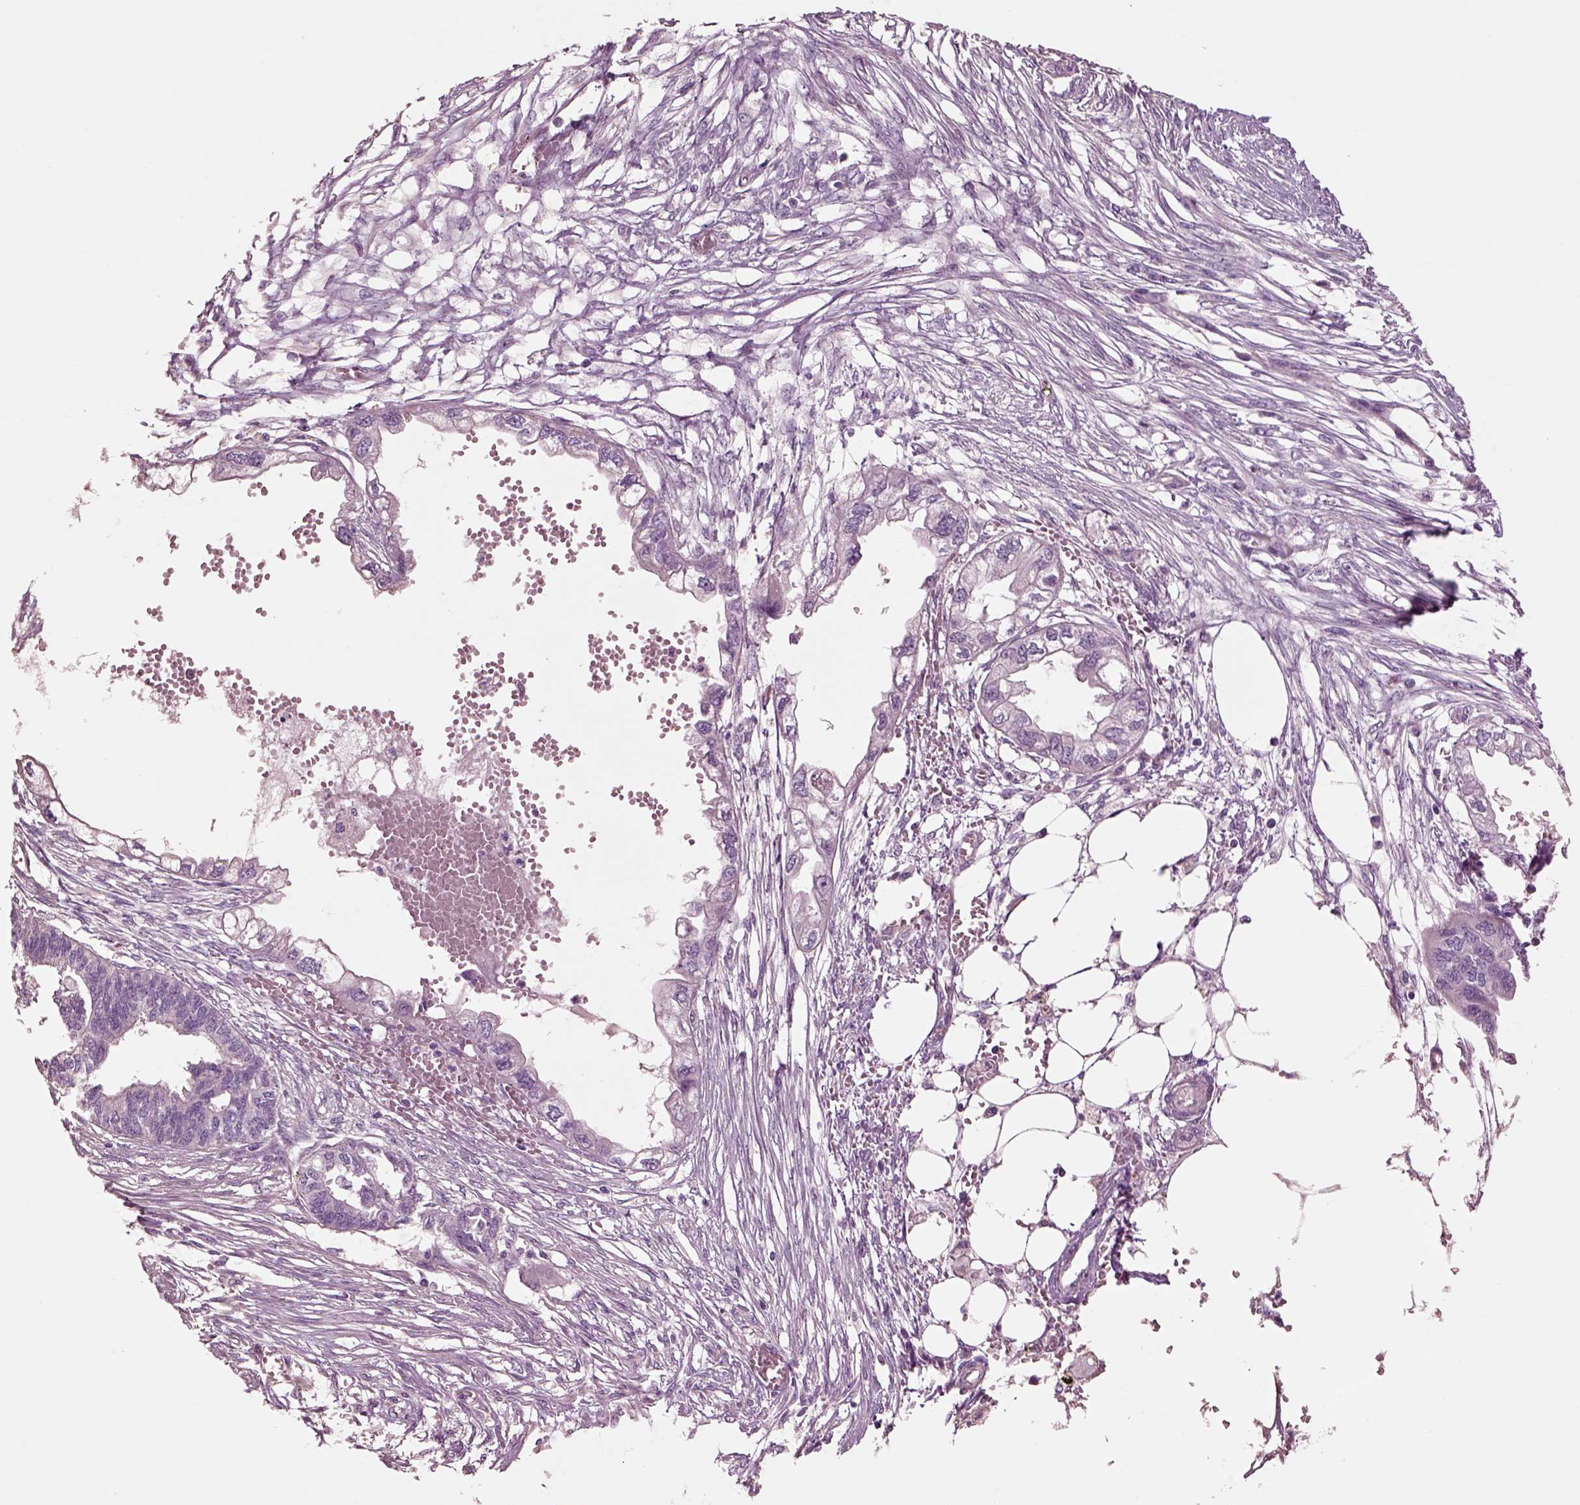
{"staining": {"intensity": "negative", "quantity": "none", "location": "none"}, "tissue": "endometrial cancer", "cell_type": "Tumor cells", "image_type": "cancer", "snomed": [{"axis": "morphology", "description": "Adenocarcinoma, NOS"}, {"axis": "morphology", "description": "Adenocarcinoma, metastatic, NOS"}, {"axis": "topography", "description": "Adipose tissue"}, {"axis": "topography", "description": "Endometrium"}], "caption": "This image is of endometrial adenocarcinoma stained with immunohistochemistry to label a protein in brown with the nuclei are counter-stained blue. There is no positivity in tumor cells. (DAB (3,3'-diaminobenzidine) immunohistochemistry with hematoxylin counter stain).", "gene": "CHGB", "patient": {"sex": "female", "age": 67}}